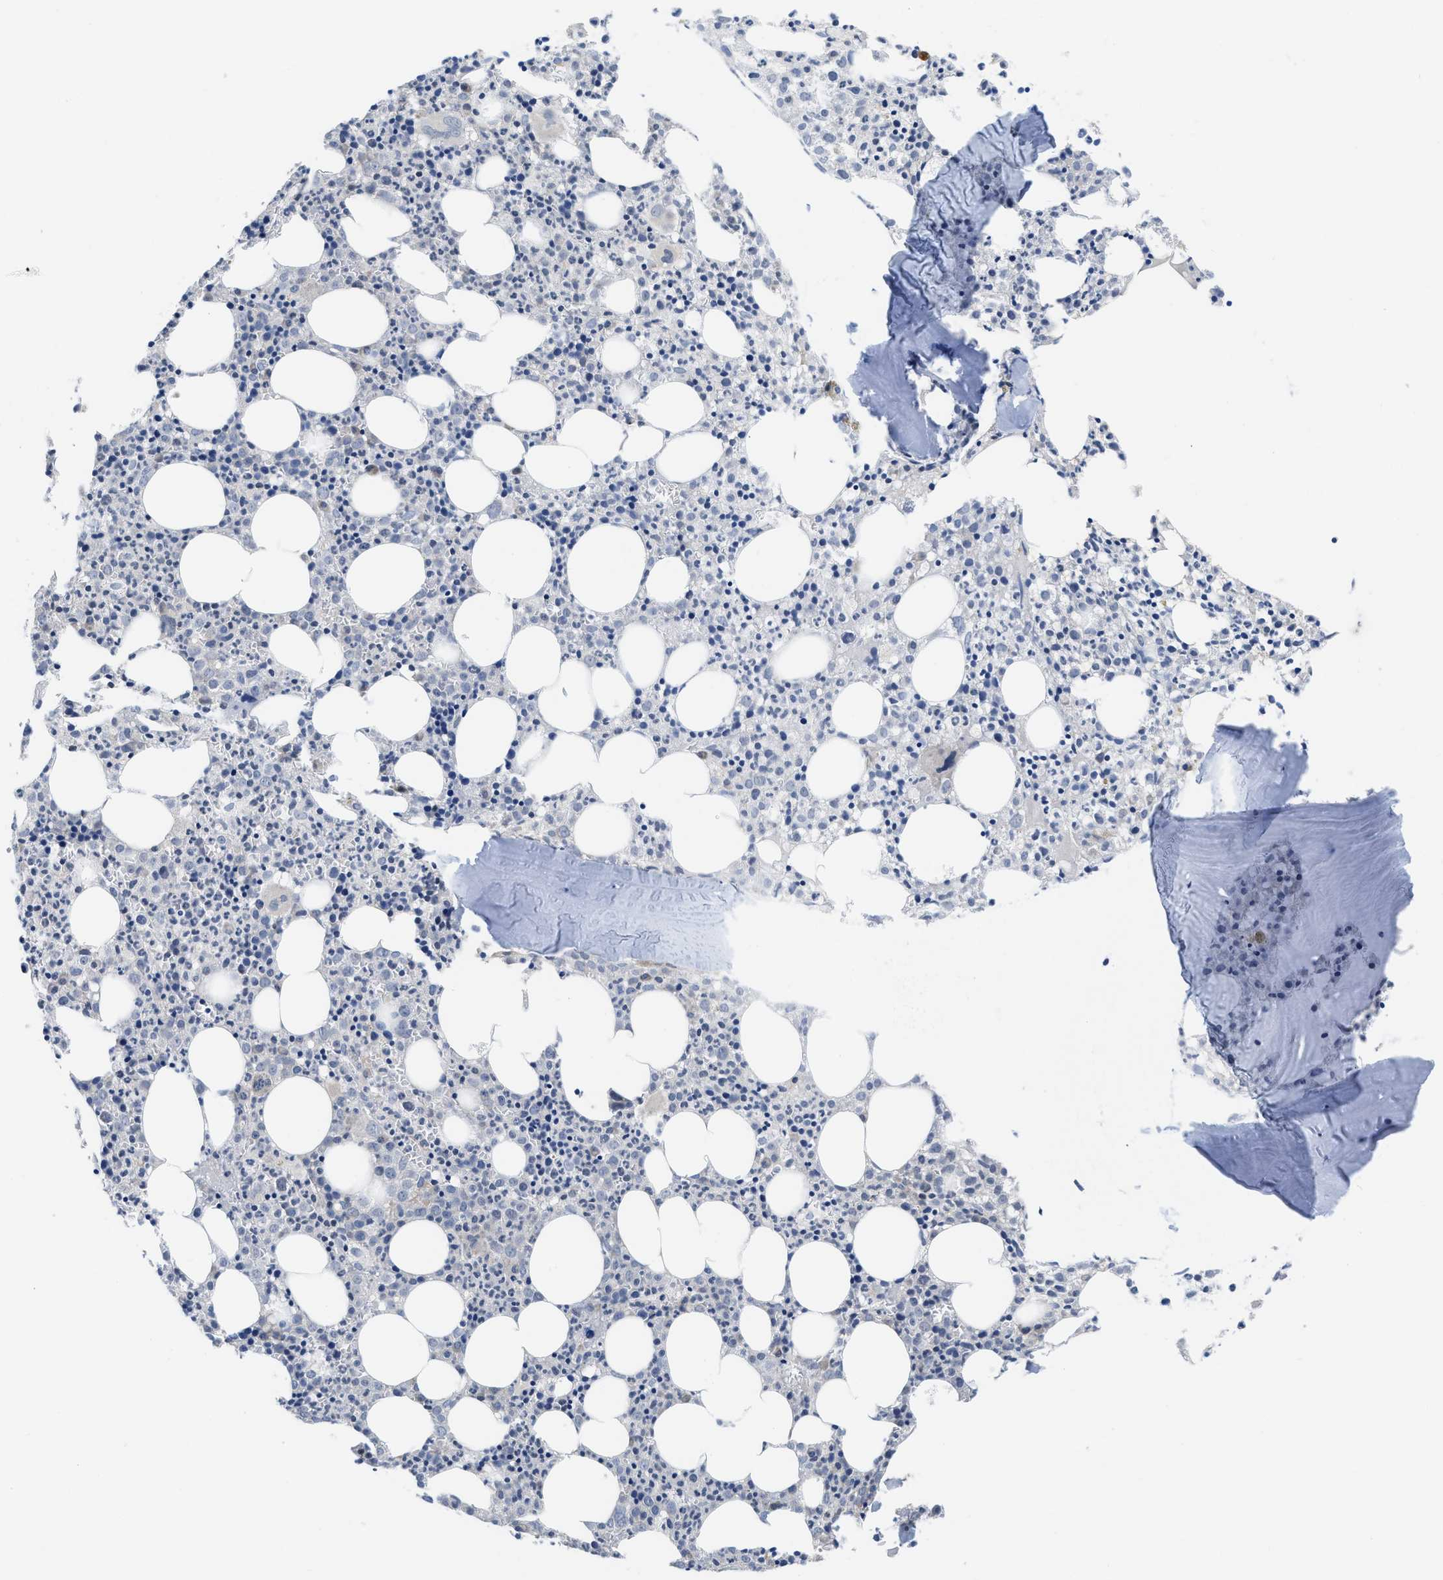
{"staining": {"intensity": "weak", "quantity": "<25%", "location": "cytoplasmic/membranous"}, "tissue": "bone marrow", "cell_type": "Hematopoietic cells", "image_type": "normal", "snomed": [{"axis": "morphology", "description": "Normal tissue, NOS"}, {"axis": "morphology", "description": "Inflammation, NOS"}, {"axis": "topography", "description": "Bone marrow"}], "caption": "Bone marrow was stained to show a protein in brown. There is no significant expression in hematopoietic cells. (Brightfield microscopy of DAB (3,3'-diaminobenzidine) immunohistochemistry (IHC) at high magnification).", "gene": "LDAF1", "patient": {"sex": "male", "age": 25}}